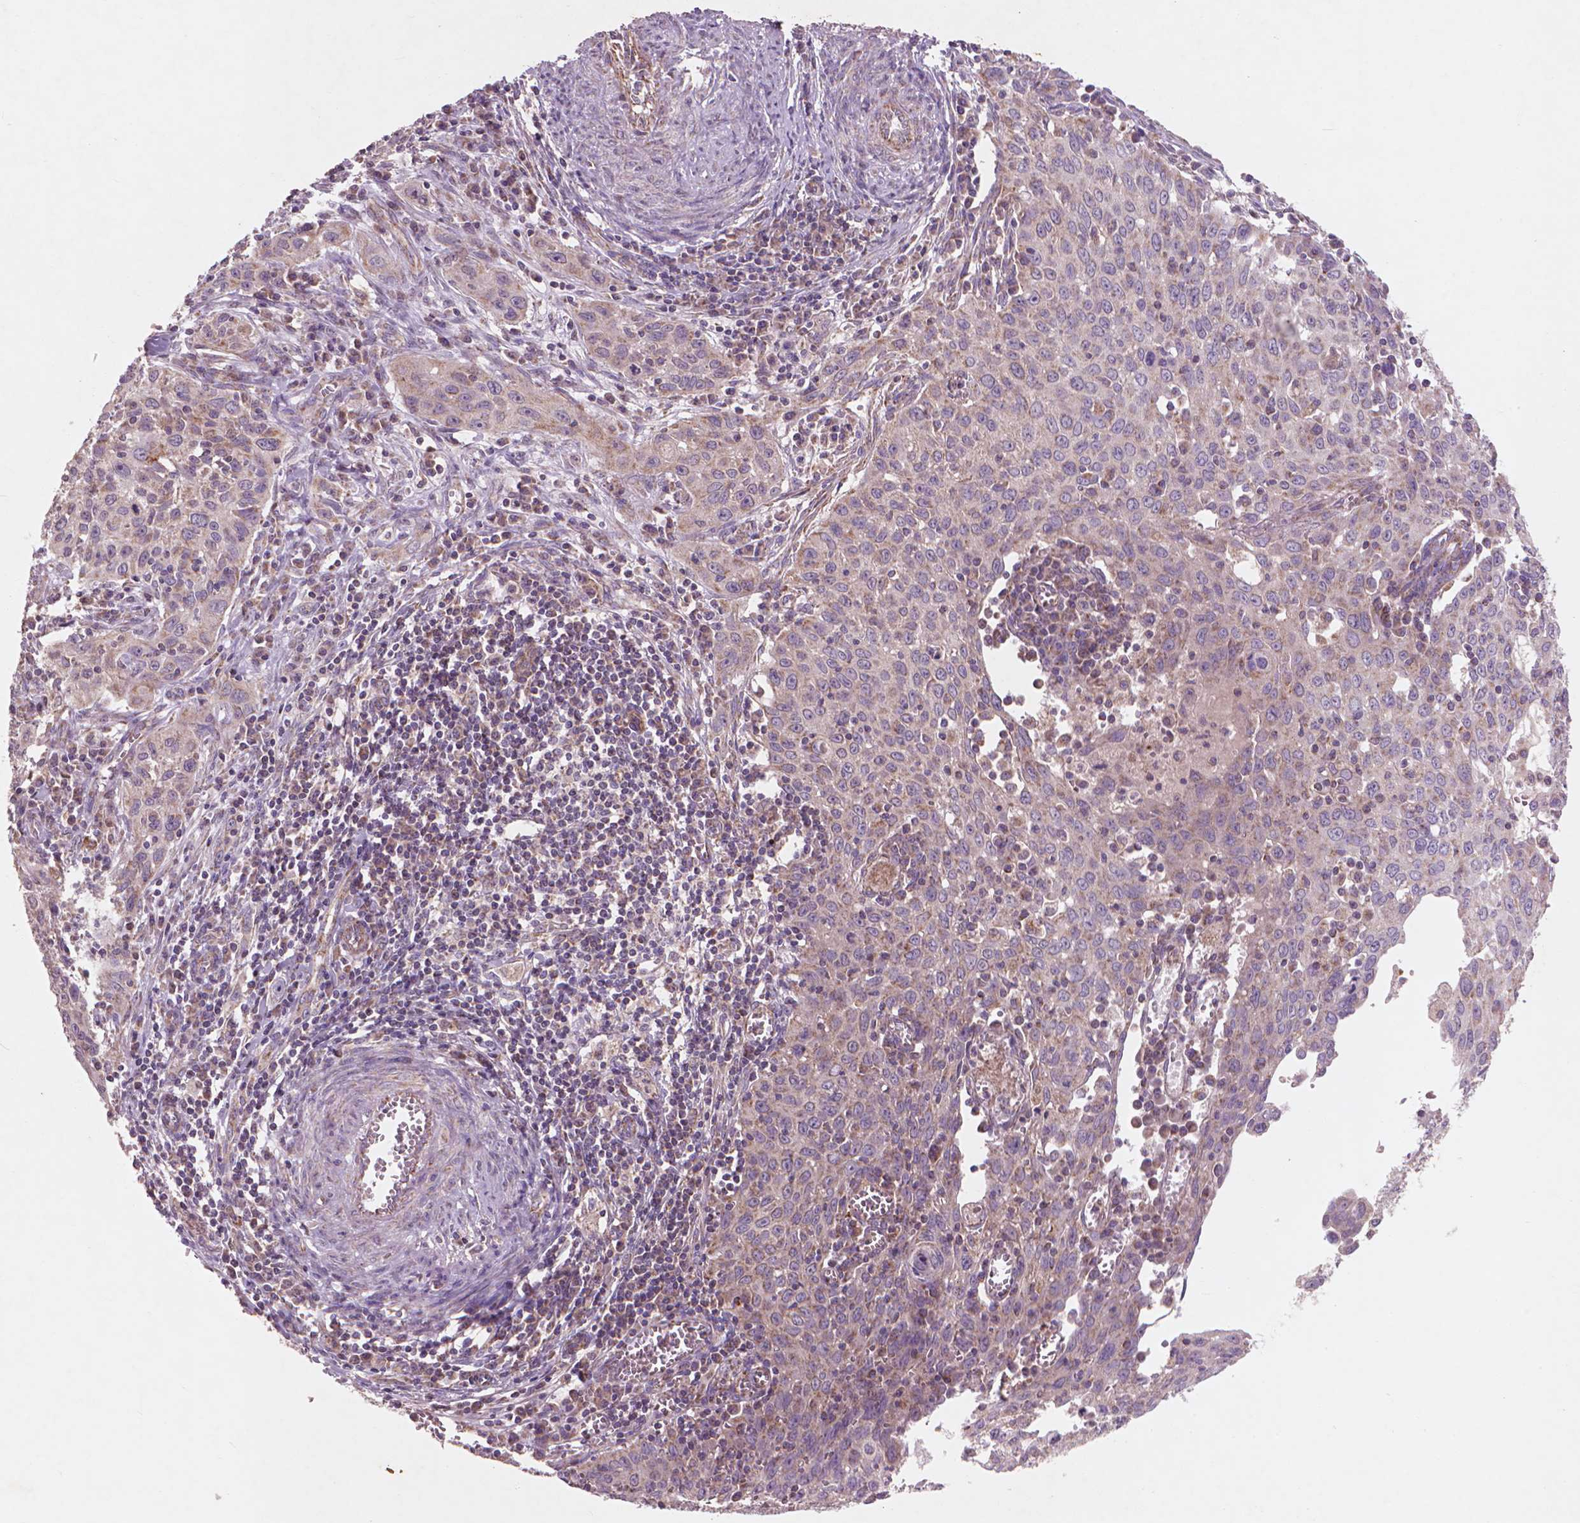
{"staining": {"intensity": "negative", "quantity": "none", "location": "none"}, "tissue": "cervical cancer", "cell_type": "Tumor cells", "image_type": "cancer", "snomed": [{"axis": "morphology", "description": "Squamous cell carcinoma, NOS"}, {"axis": "topography", "description": "Cervix"}], "caption": "This photomicrograph is of squamous cell carcinoma (cervical) stained with IHC to label a protein in brown with the nuclei are counter-stained blue. There is no expression in tumor cells. Nuclei are stained in blue.", "gene": "NLRX1", "patient": {"sex": "female", "age": 38}}